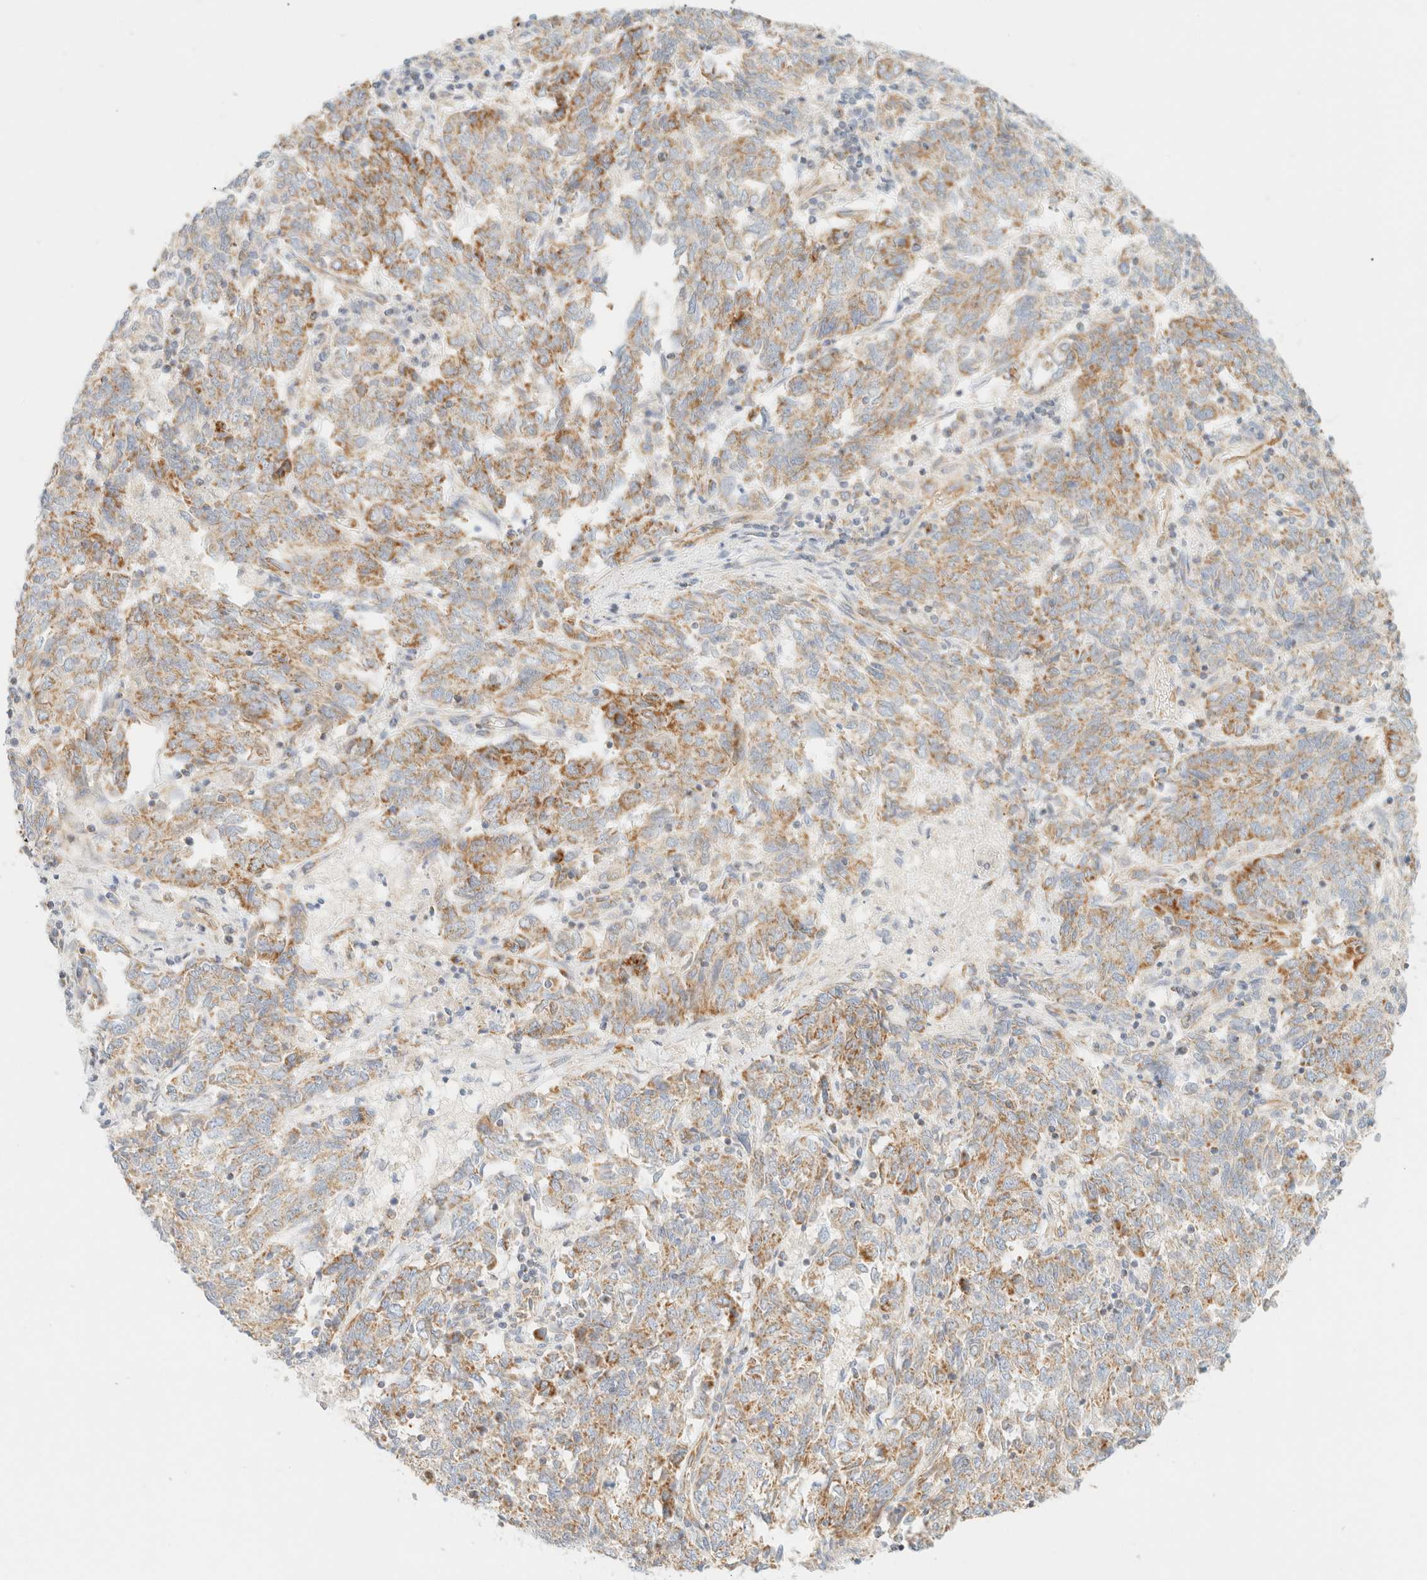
{"staining": {"intensity": "moderate", "quantity": ">75%", "location": "cytoplasmic/membranous"}, "tissue": "endometrial cancer", "cell_type": "Tumor cells", "image_type": "cancer", "snomed": [{"axis": "morphology", "description": "Adenocarcinoma, NOS"}, {"axis": "topography", "description": "Endometrium"}], "caption": "Brown immunohistochemical staining in endometrial cancer (adenocarcinoma) demonstrates moderate cytoplasmic/membranous expression in about >75% of tumor cells. (DAB (3,3'-diaminobenzidine) IHC, brown staining for protein, blue staining for nuclei).", "gene": "MRM3", "patient": {"sex": "female", "age": 80}}